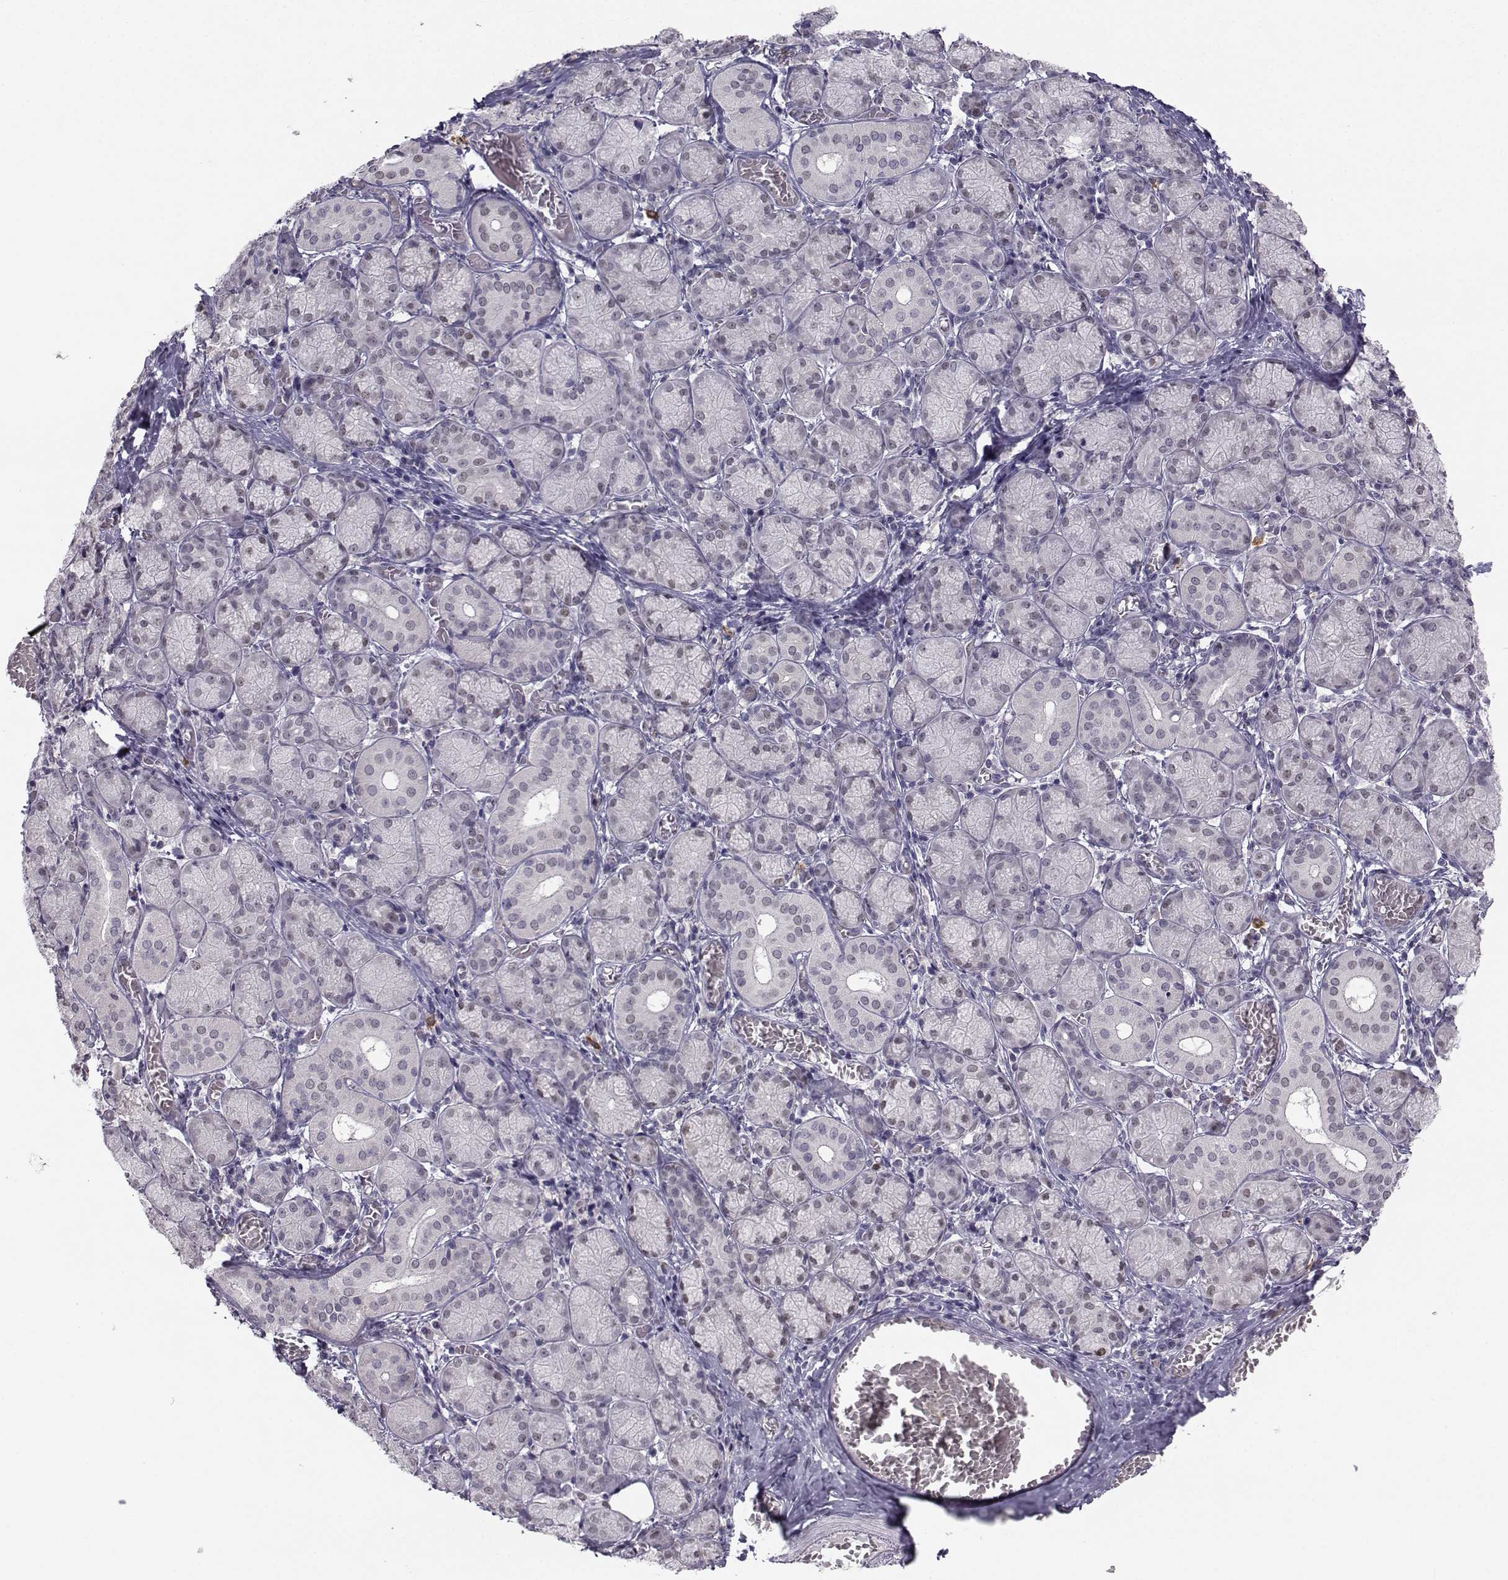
{"staining": {"intensity": "weak", "quantity": "<25%", "location": "nuclear"}, "tissue": "salivary gland", "cell_type": "Glandular cells", "image_type": "normal", "snomed": [{"axis": "morphology", "description": "Normal tissue, NOS"}, {"axis": "topography", "description": "Salivary gland"}, {"axis": "topography", "description": "Peripheral nerve tissue"}], "caption": "High power microscopy micrograph of an immunohistochemistry photomicrograph of benign salivary gland, revealing no significant expression in glandular cells.", "gene": "LRP8", "patient": {"sex": "female", "age": 24}}